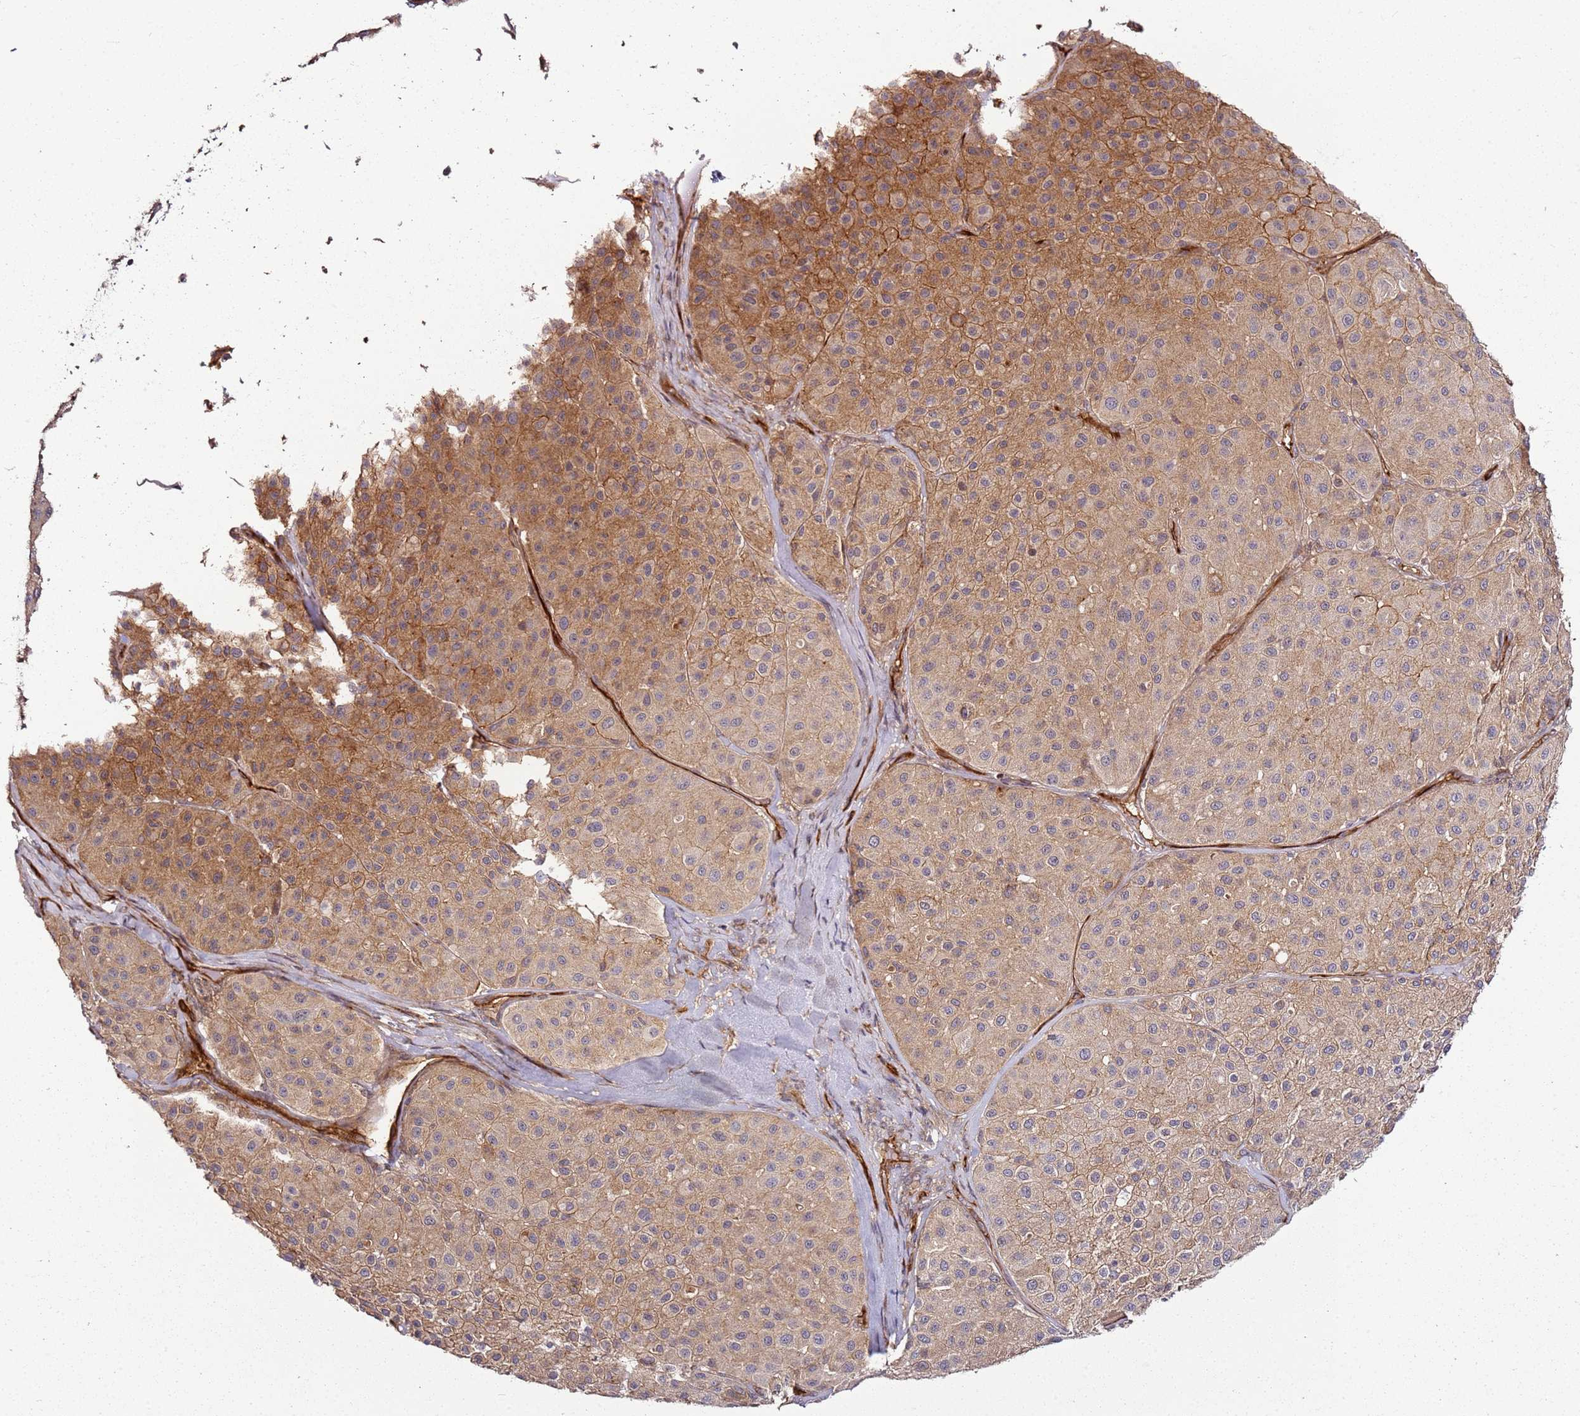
{"staining": {"intensity": "weak", "quantity": ">75%", "location": "cytoplasmic/membranous"}, "tissue": "melanoma", "cell_type": "Tumor cells", "image_type": "cancer", "snomed": [{"axis": "morphology", "description": "Malignant melanoma, Metastatic site"}, {"axis": "topography", "description": "Smooth muscle"}], "caption": "The immunohistochemical stain labels weak cytoplasmic/membranous staining in tumor cells of melanoma tissue.", "gene": "CCNYL1", "patient": {"sex": "male", "age": 41}}